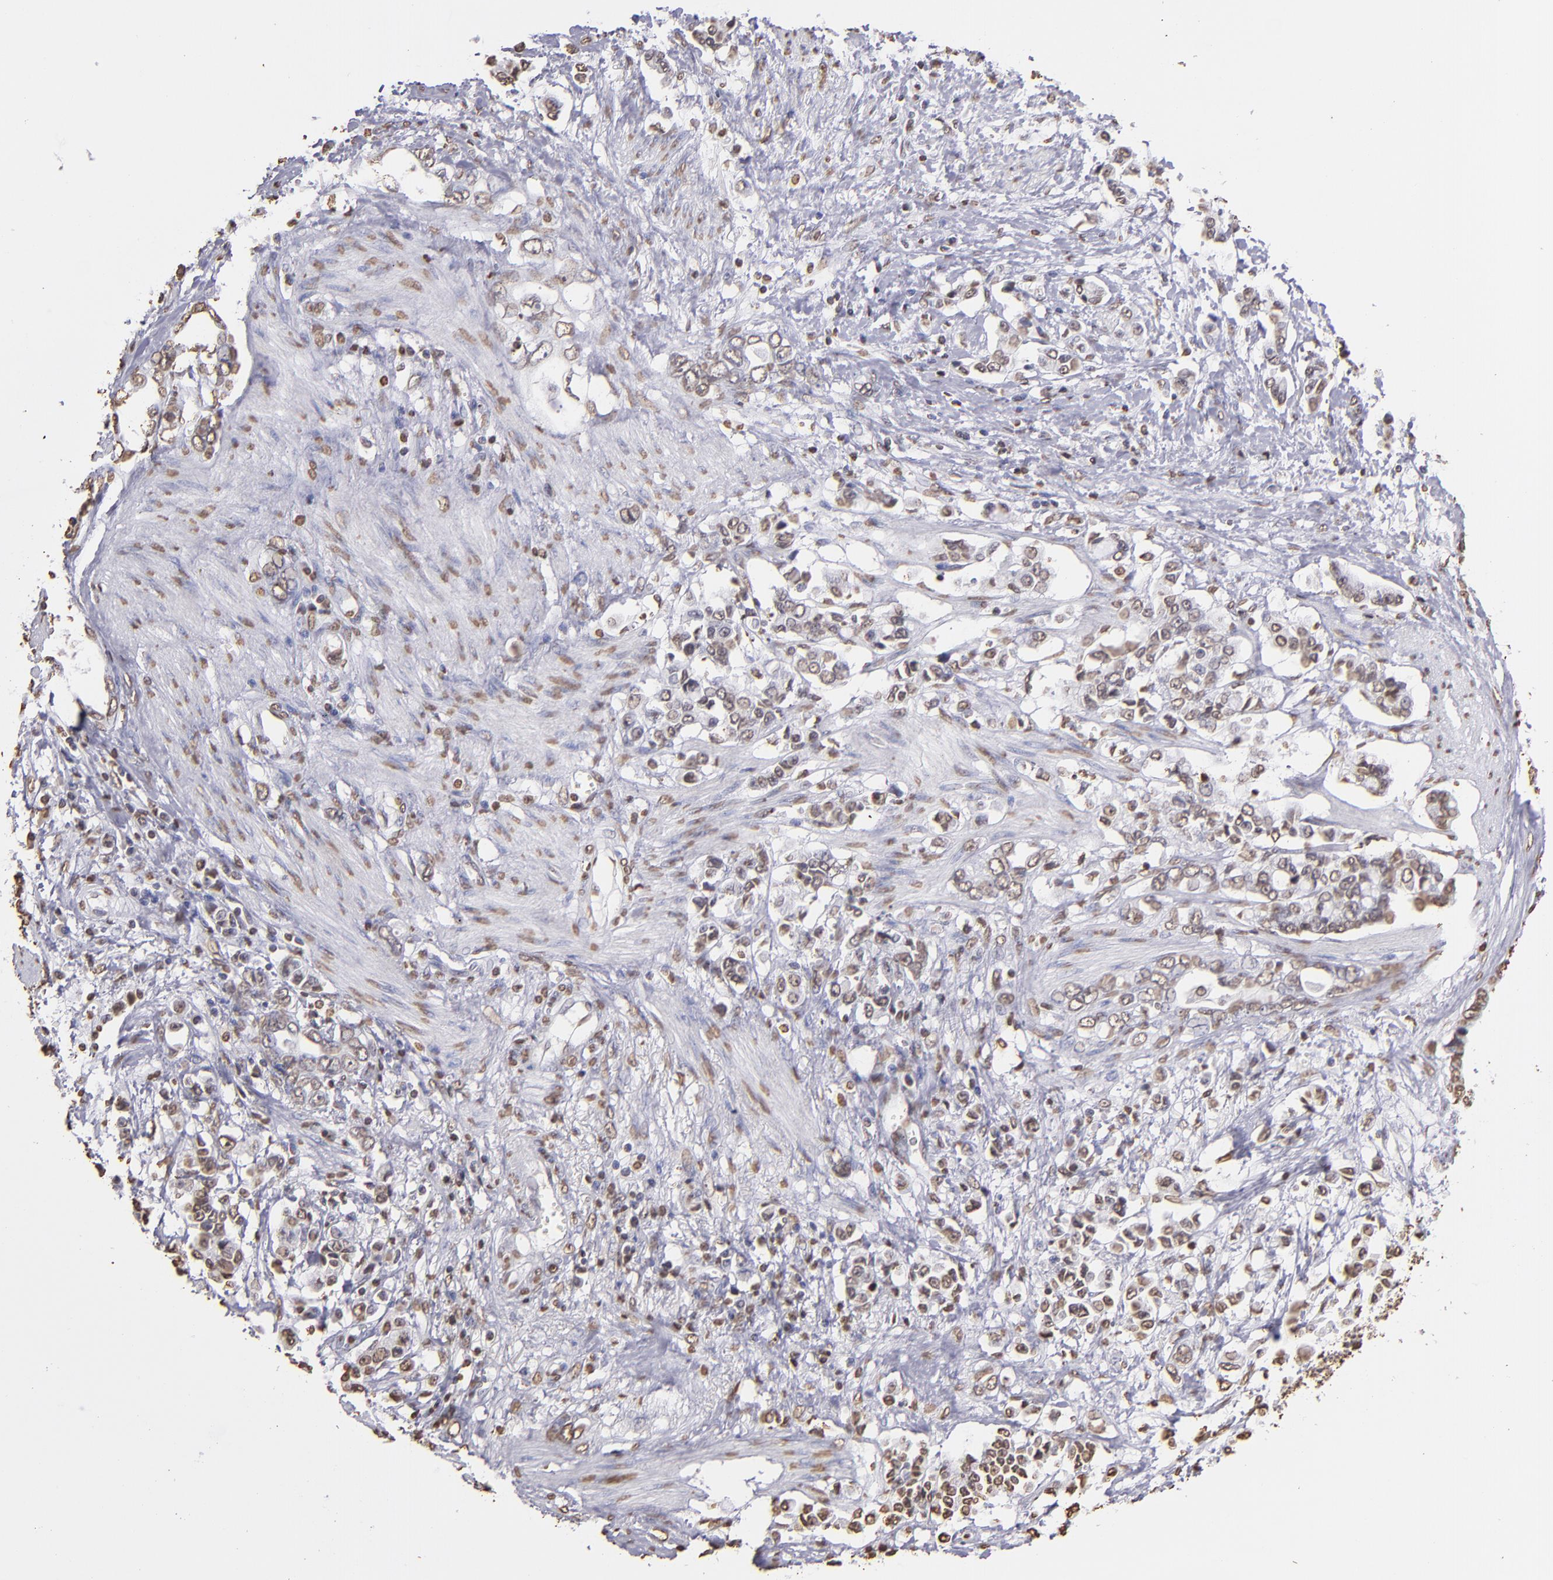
{"staining": {"intensity": "weak", "quantity": "<25%", "location": "nuclear"}, "tissue": "stomach cancer", "cell_type": "Tumor cells", "image_type": "cancer", "snomed": [{"axis": "morphology", "description": "Adenocarcinoma, NOS"}, {"axis": "topography", "description": "Stomach"}], "caption": "A high-resolution histopathology image shows IHC staining of adenocarcinoma (stomach), which shows no significant staining in tumor cells.", "gene": "LBX1", "patient": {"sex": "male", "age": 78}}